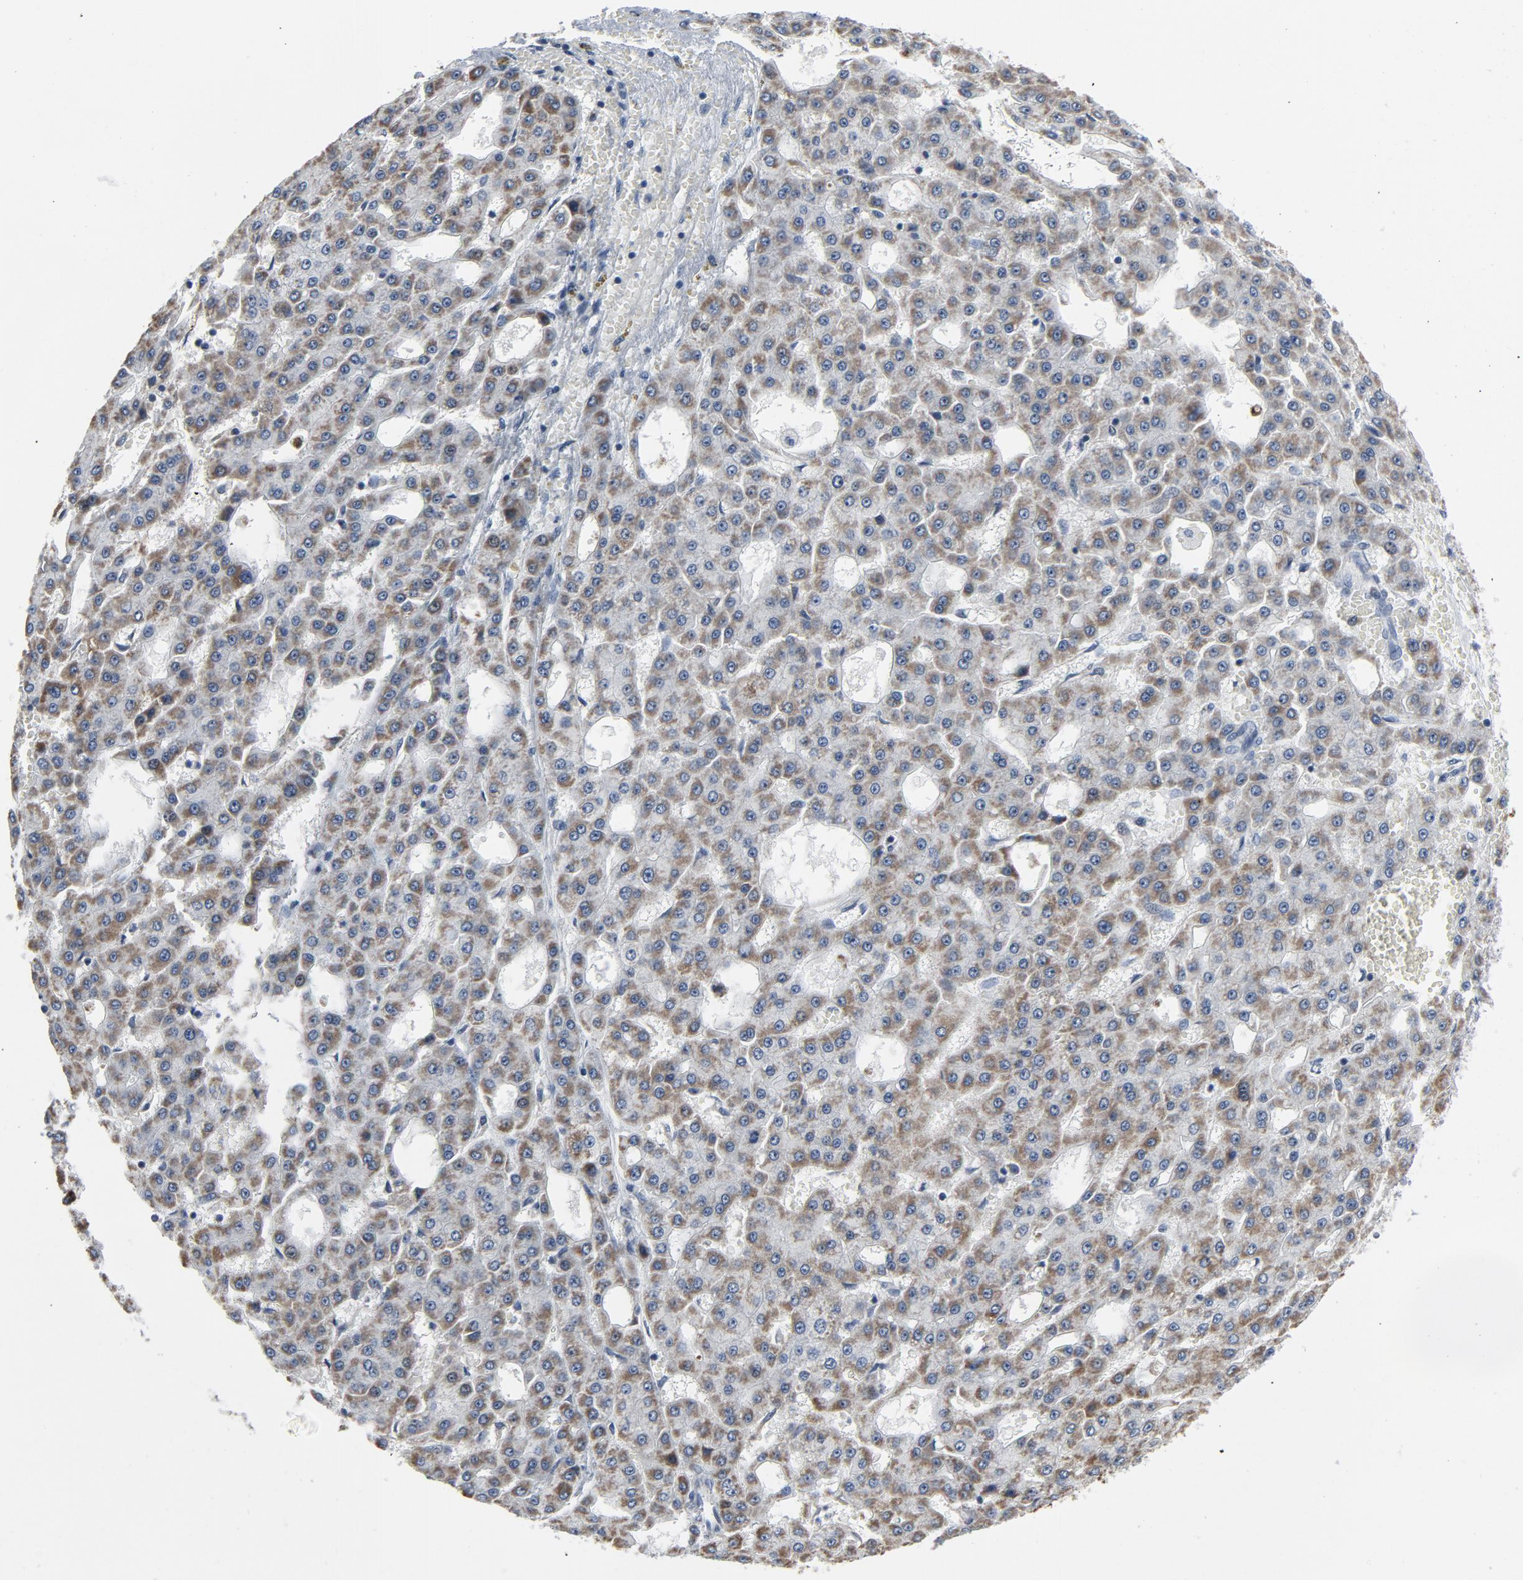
{"staining": {"intensity": "weak", "quantity": ">75%", "location": "cytoplasmic/membranous"}, "tissue": "liver cancer", "cell_type": "Tumor cells", "image_type": "cancer", "snomed": [{"axis": "morphology", "description": "Carcinoma, Hepatocellular, NOS"}, {"axis": "topography", "description": "Liver"}], "caption": "IHC micrograph of neoplastic tissue: human liver cancer stained using immunohistochemistry demonstrates low levels of weak protein expression localized specifically in the cytoplasmic/membranous of tumor cells, appearing as a cytoplasmic/membranous brown color.", "gene": "GPX2", "patient": {"sex": "male", "age": 47}}